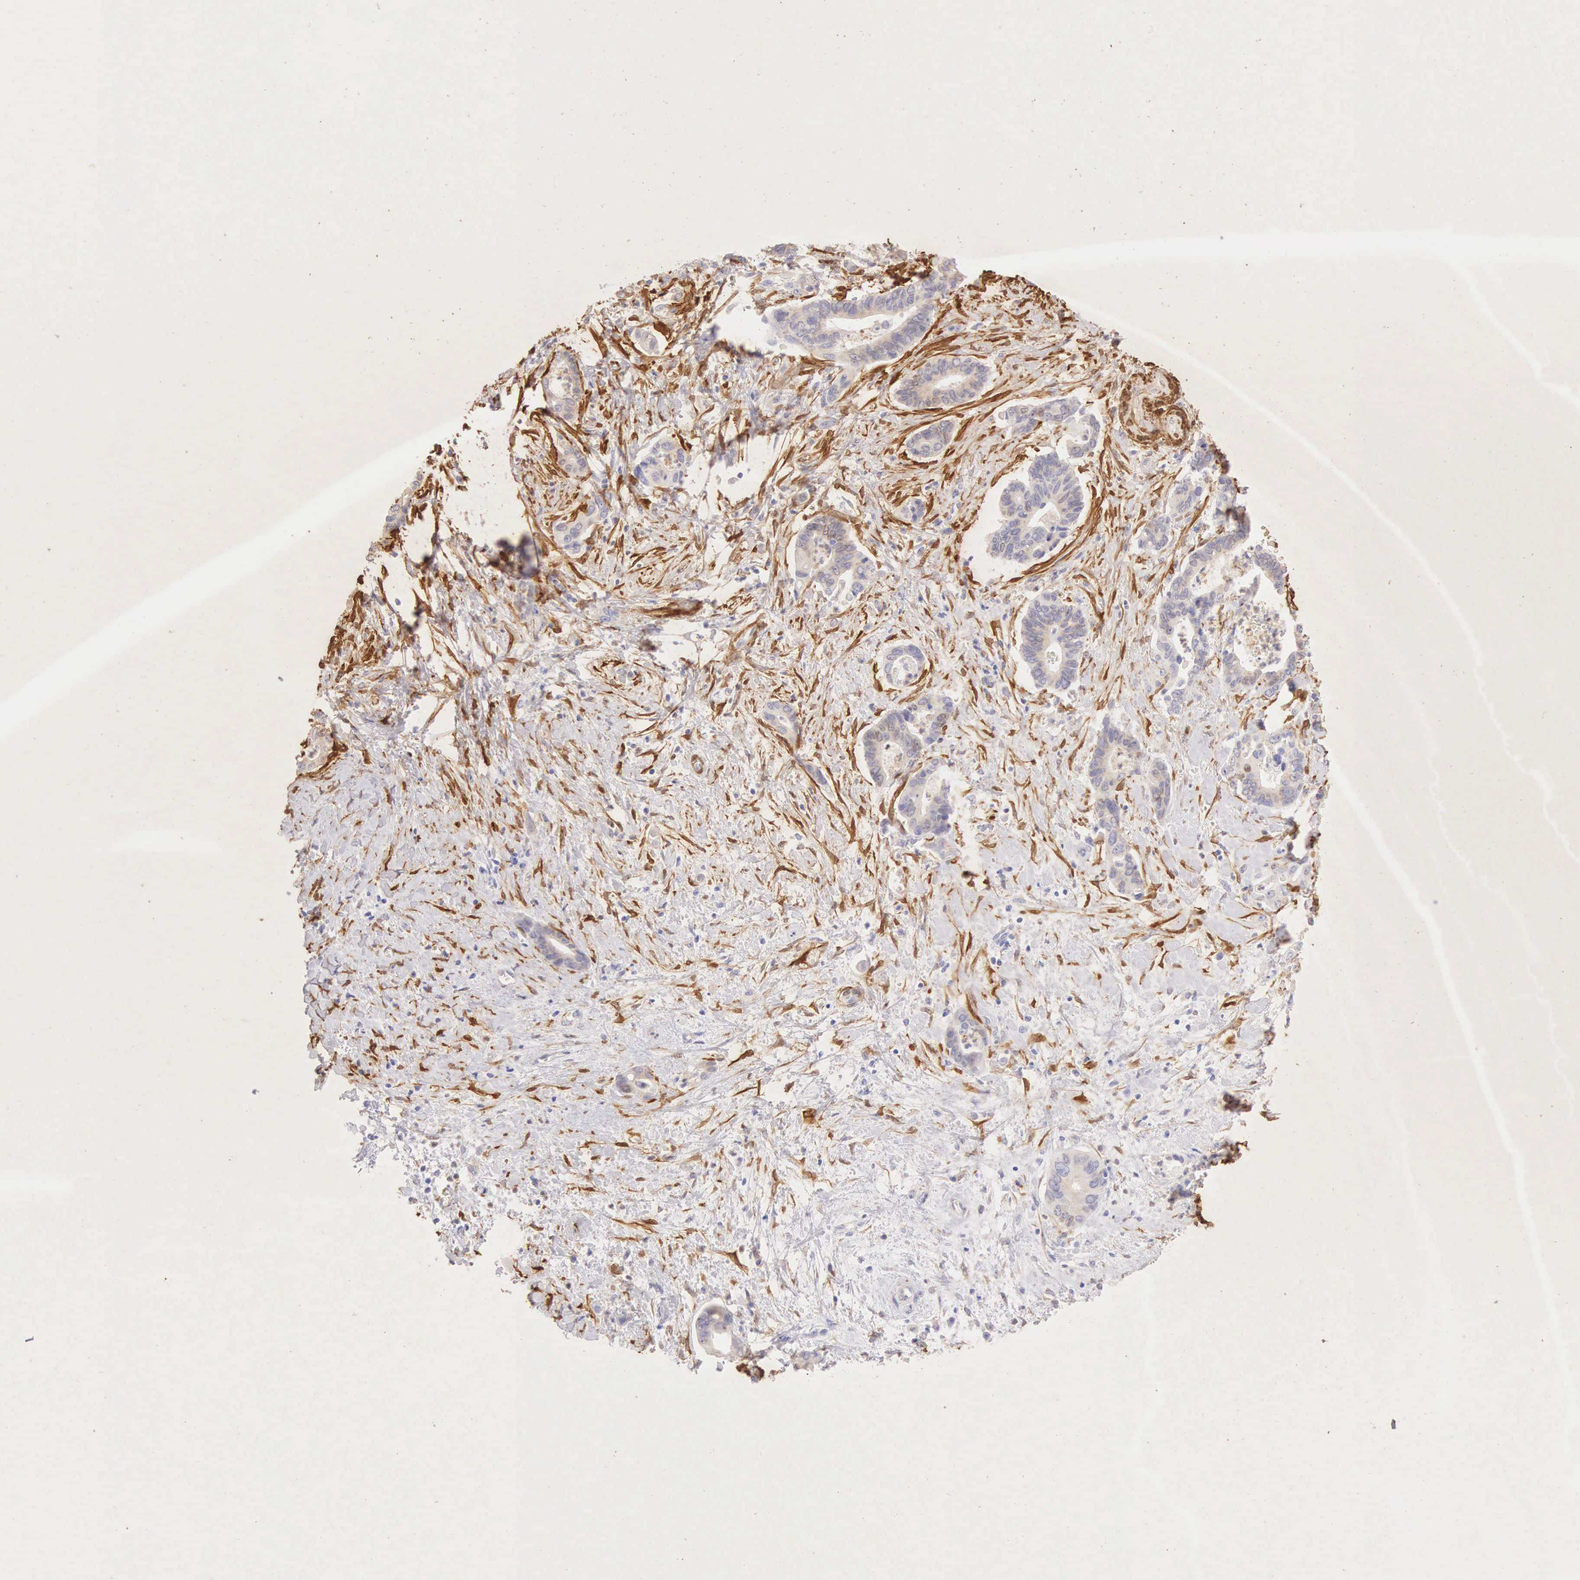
{"staining": {"intensity": "weak", "quantity": "25%-75%", "location": "cytoplasmic/membranous"}, "tissue": "pancreatic cancer", "cell_type": "Tumor cells", "image_type": "cancer", "snomed": [{"axis": "morphology", "description": "Adenocarcinoma, NOS"}, {"axis": "topography", "description": "Pancreas"}], "caption": "Pancreatic cancer was stained to show a protein in brown. There is low levels of weak cytoplasmic/membranous expression in about 25%-75% of tumor cells. (DAB (3,3'-diaminobenzidine) = brown stain, brightfield microscopy at high magnification).", "gene": "CNN1", "patient": {"sex": "female", "age": 70}}